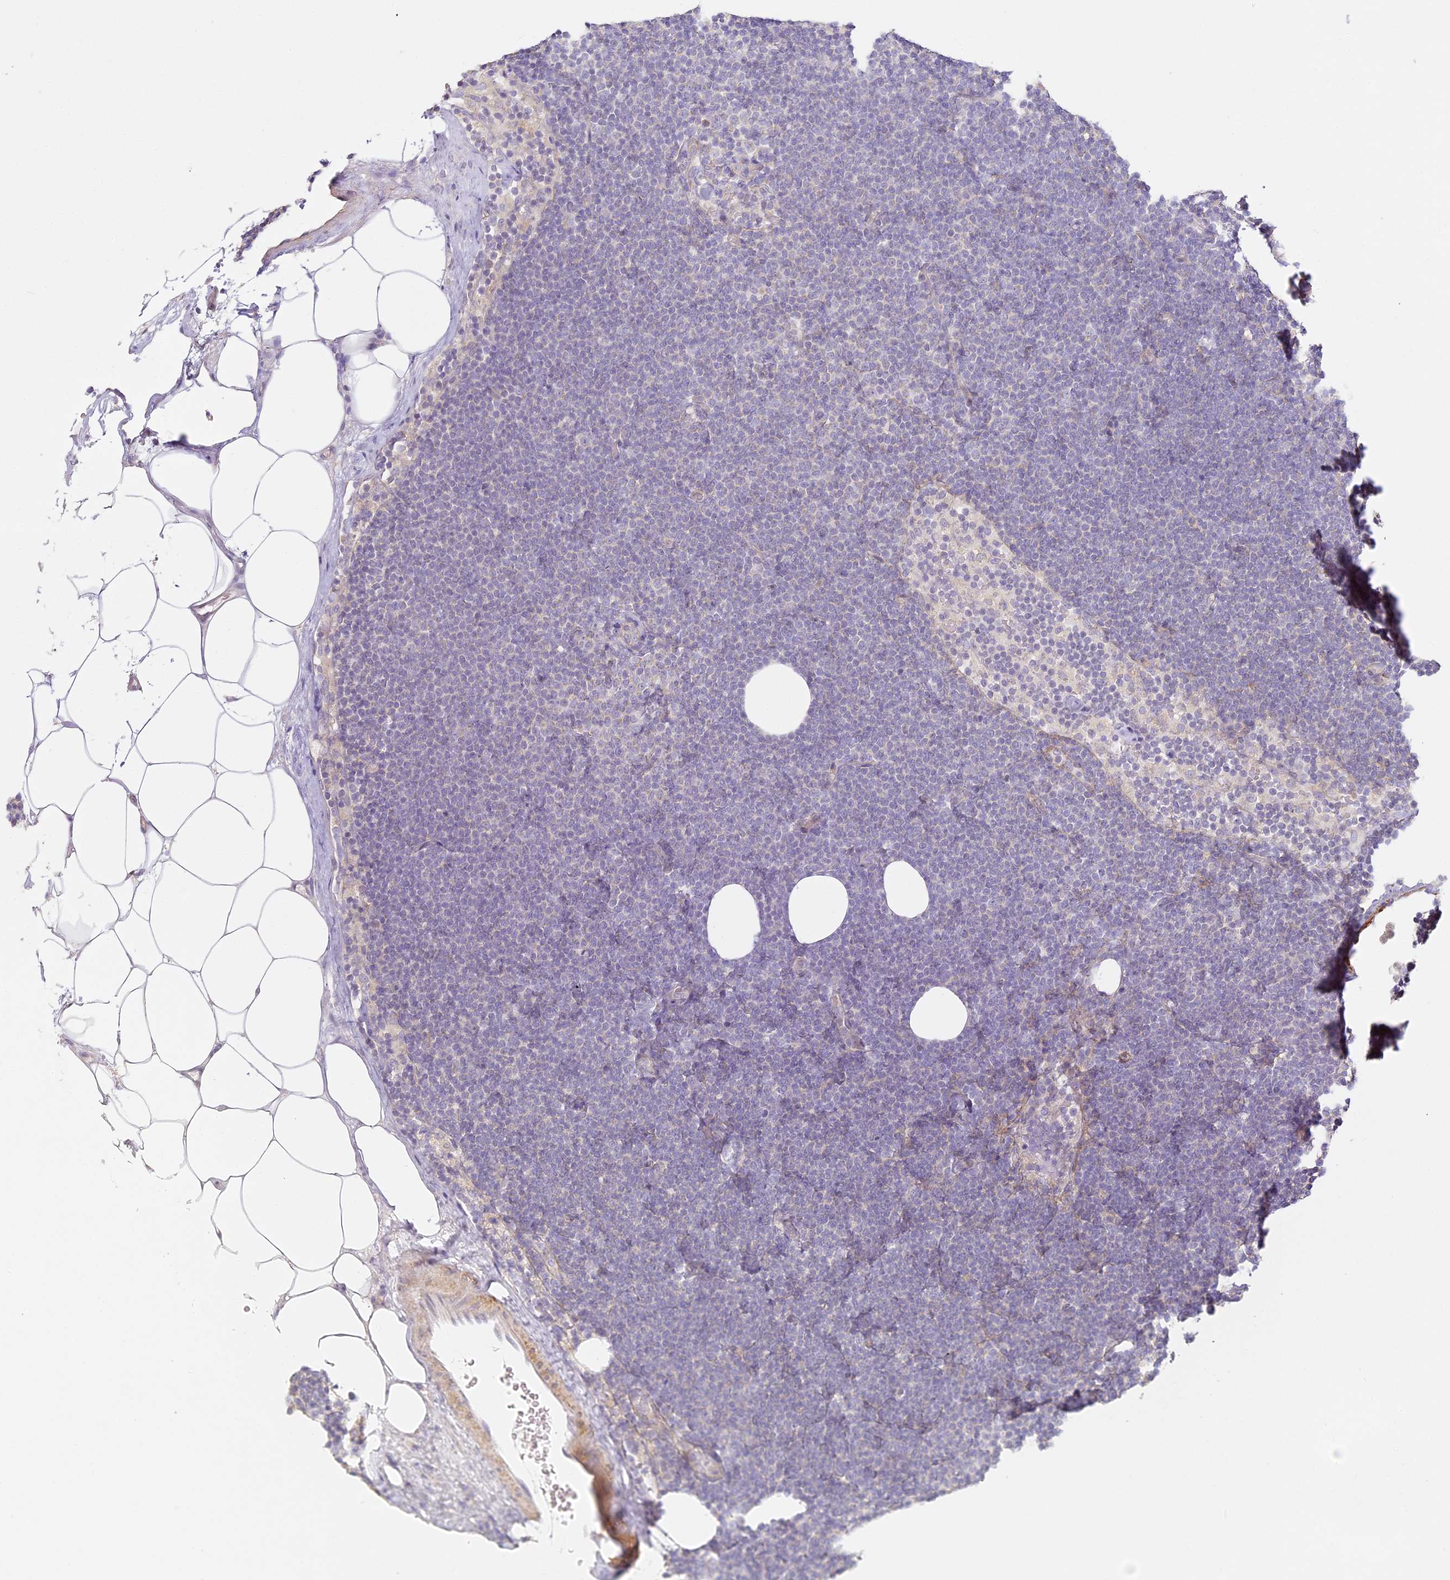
{"staining": {"intensity": "negative", "quantity": "none", "location": "none"}, "tissue": "lymphoma", "cell_type": "Tumor cells", "image_type": "cancer", "snomed": [{"axis": "morphology", "description": "Malignant lymphoma, non-Hodgkin's type, Low grade"}, {"axis": "topography", "description": "Lymph node"}], "caption": "Tumor cells are negative for brown protein staining in lymphoma. (Immunohistochemistry, brightfield microscopy, high magnification).", "gene": "MED28", "patient": {"sex": "female", "age": 53}}